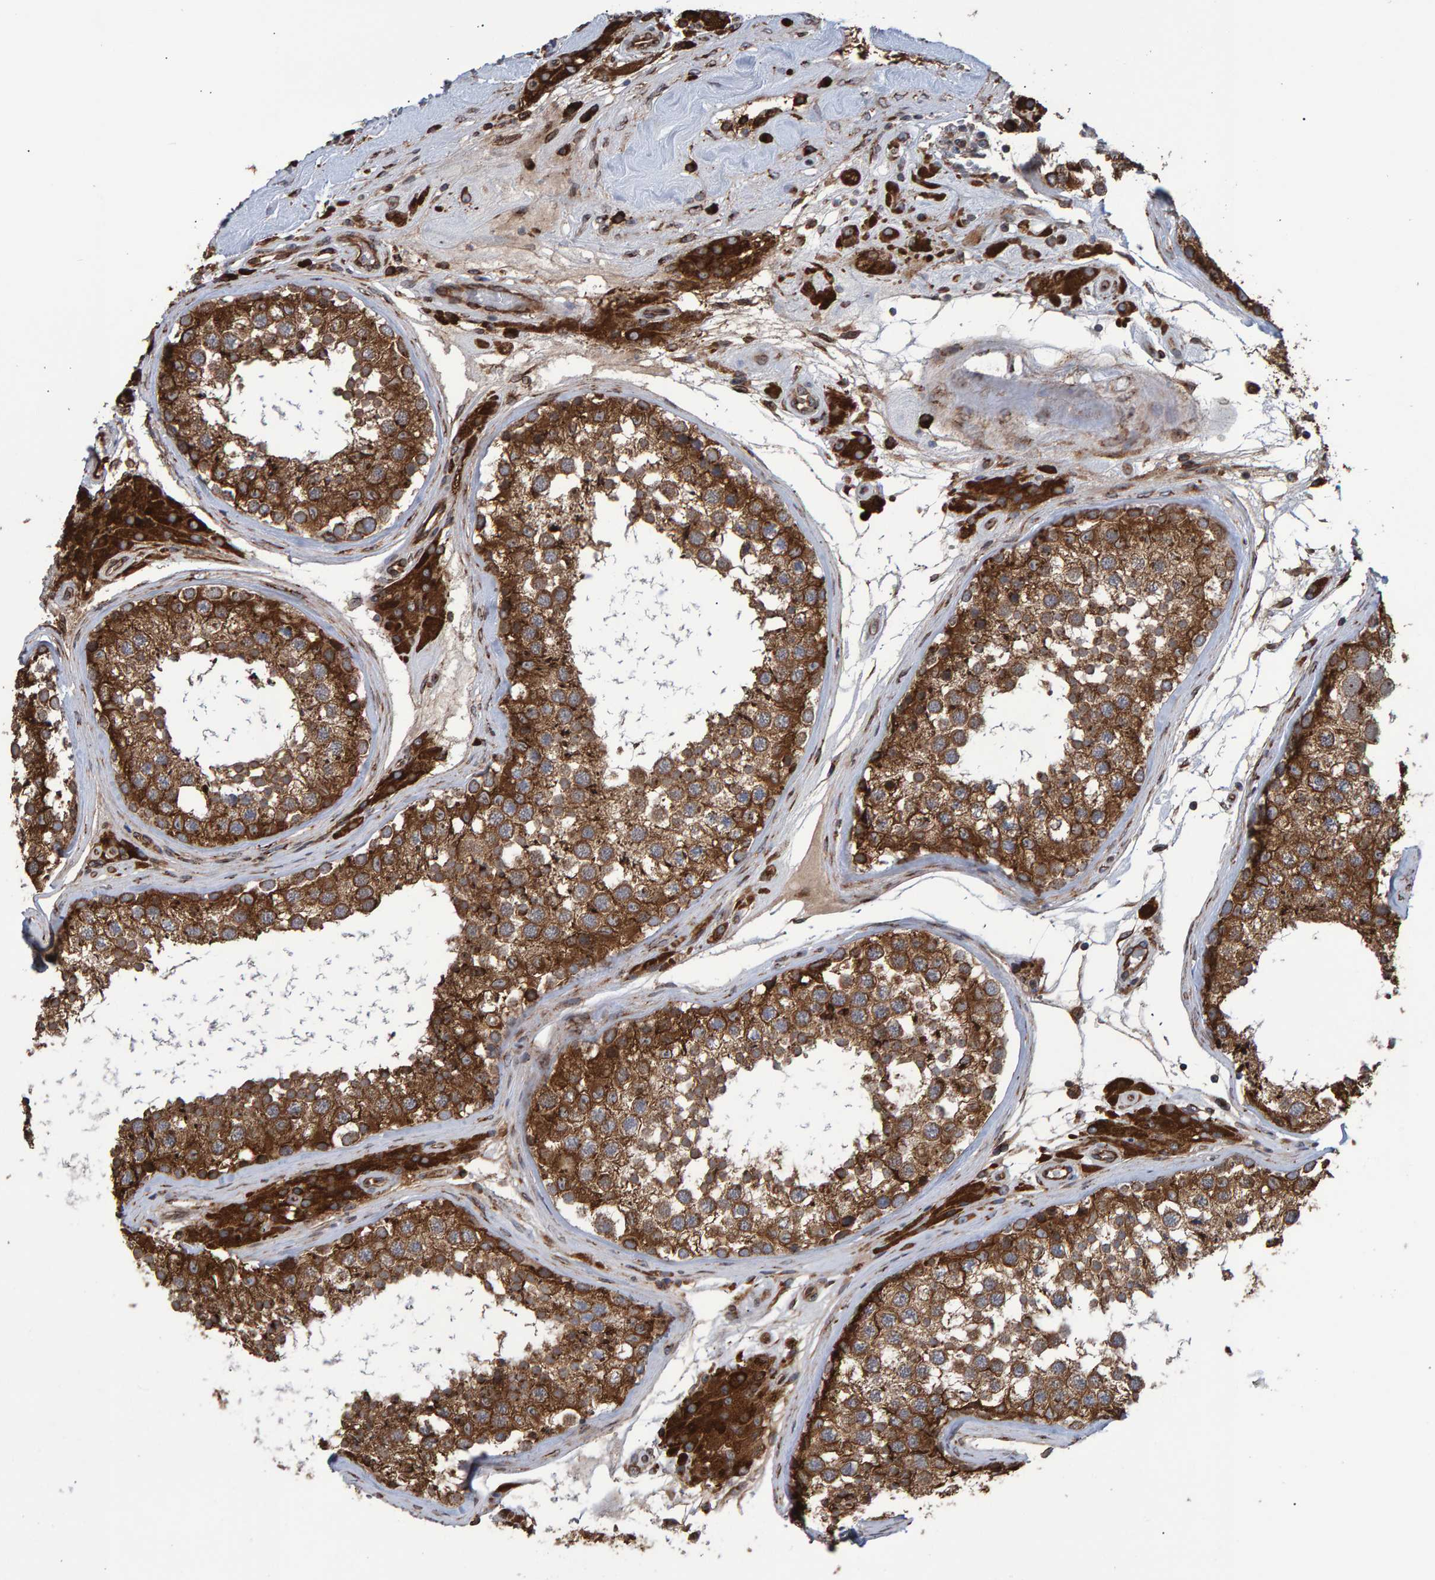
{"staining": {"intensity": "moderate", "quantity": ">75%", "location": "cytoplasmic/membranous"}, "tissue": "testis", "cell_type": "Cells in seminiferous ducts", "image_type": "normal", "snomed": [{"axis": "morphology", "description": "Normal tissue, NOS"}, {"axis": "topography", "description": "Testis"}], "caption": "High-power microscopy captured an IHC micrograph of benign testis, revealing moderate cytoplasmic/membranous expression in about >75% of cells in seminiferous ducts. (DAB (3,3'-diaminobenzidine) IHC with brightfield microscopy, high magnification).", "gene": "FAM117A", "patient": {"sex": "male", "age": 46}}